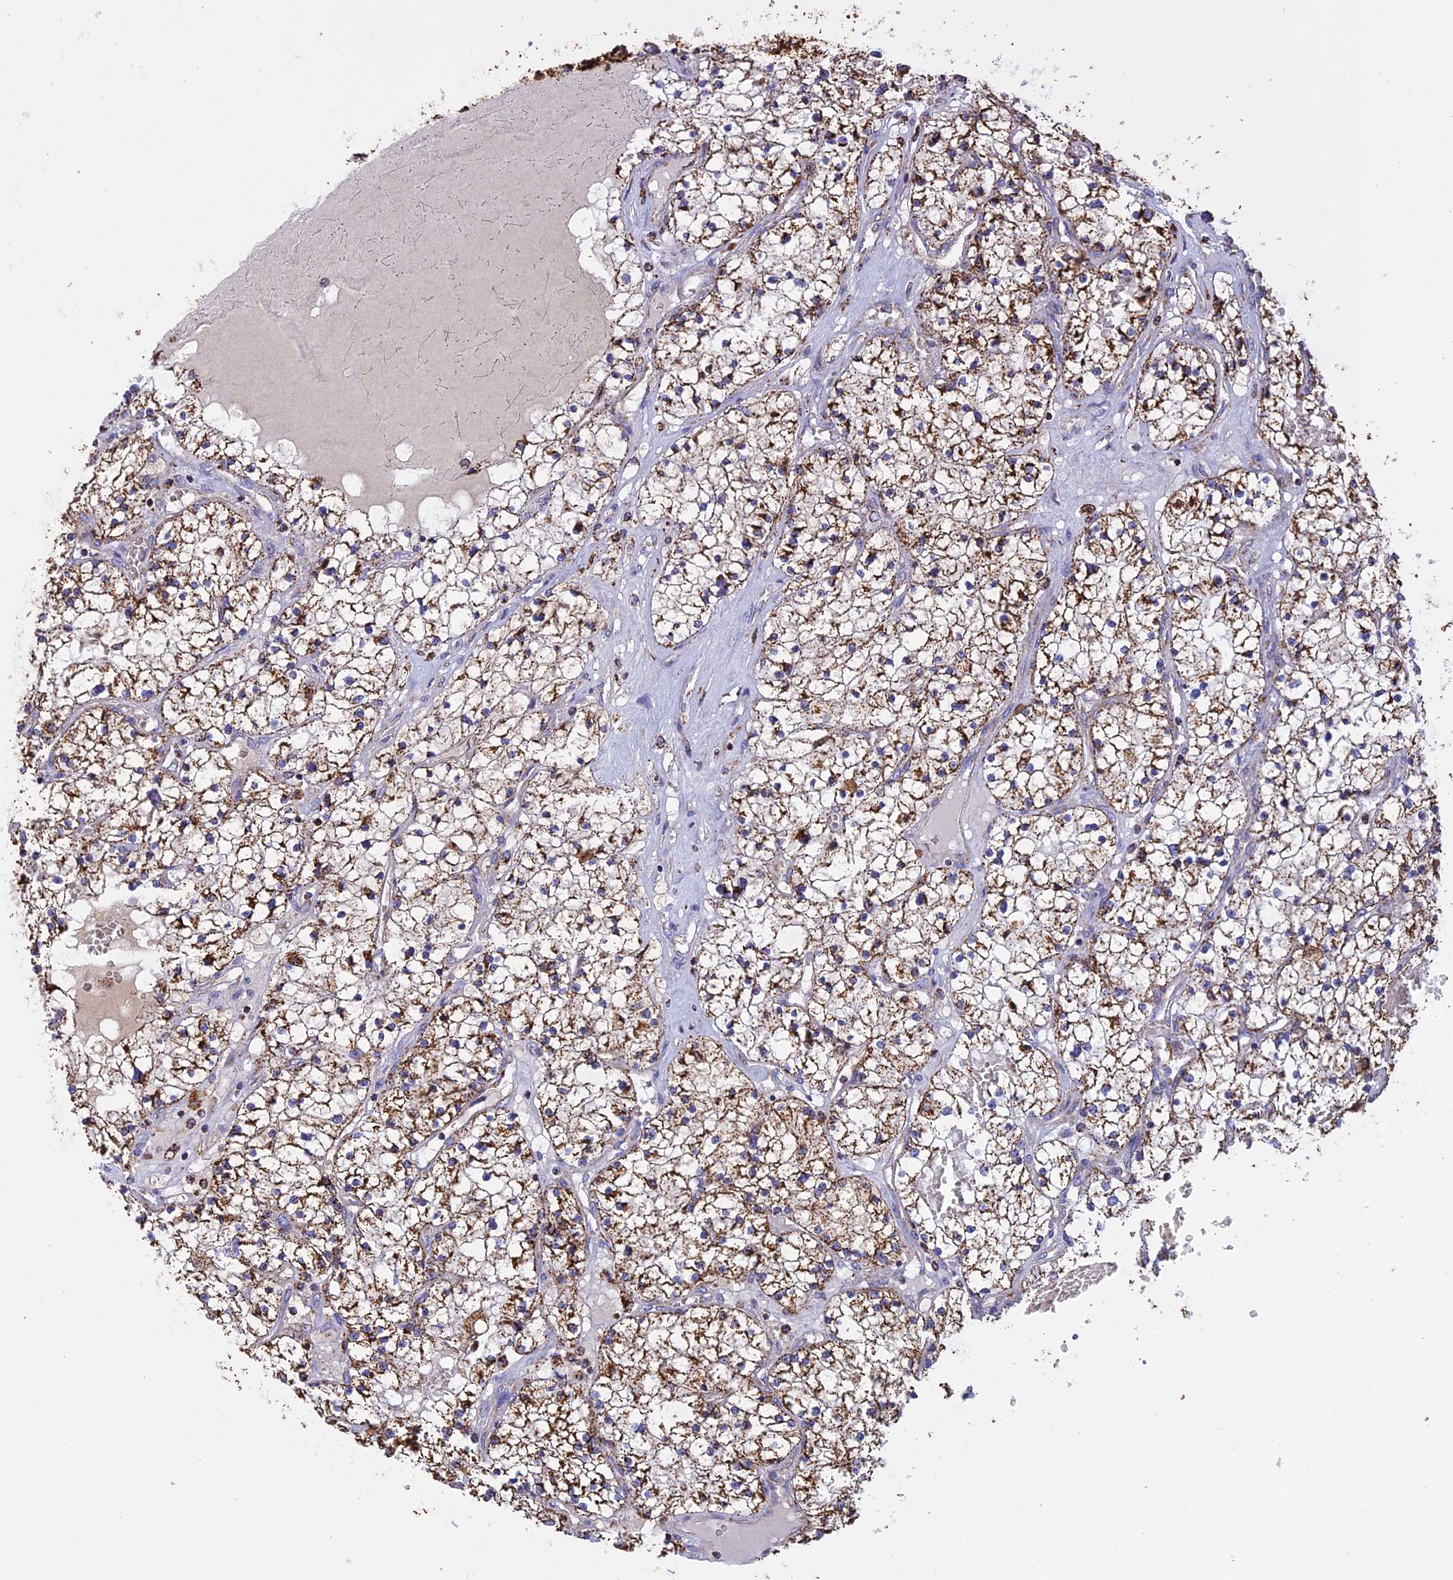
{"staining": {"intensity": "strong", "quantity": "25%-75%", "location": "cytoplasmic/membranous"}, "tissue": "renal cancer", "cell_type": "Tumor cells", "image_type": "cancer", "snomed": [{"axis": "morphology", "description": "Normal tissue, NOS"}, {"axis": "morphology", "description": "Adenocarcinoma, NOS"}, {"axis": "topography", "description": "Kidney"}], "caption": "Renal cancer (adenocarcinoma) tissue exhibits strong cytoplasmic/membranous expression in approximately 25%-75% of tumor cells, visualized by immunohistochemistry.", "gene": "KCNG1", "patient": {"sex": "male", "age": 68}}